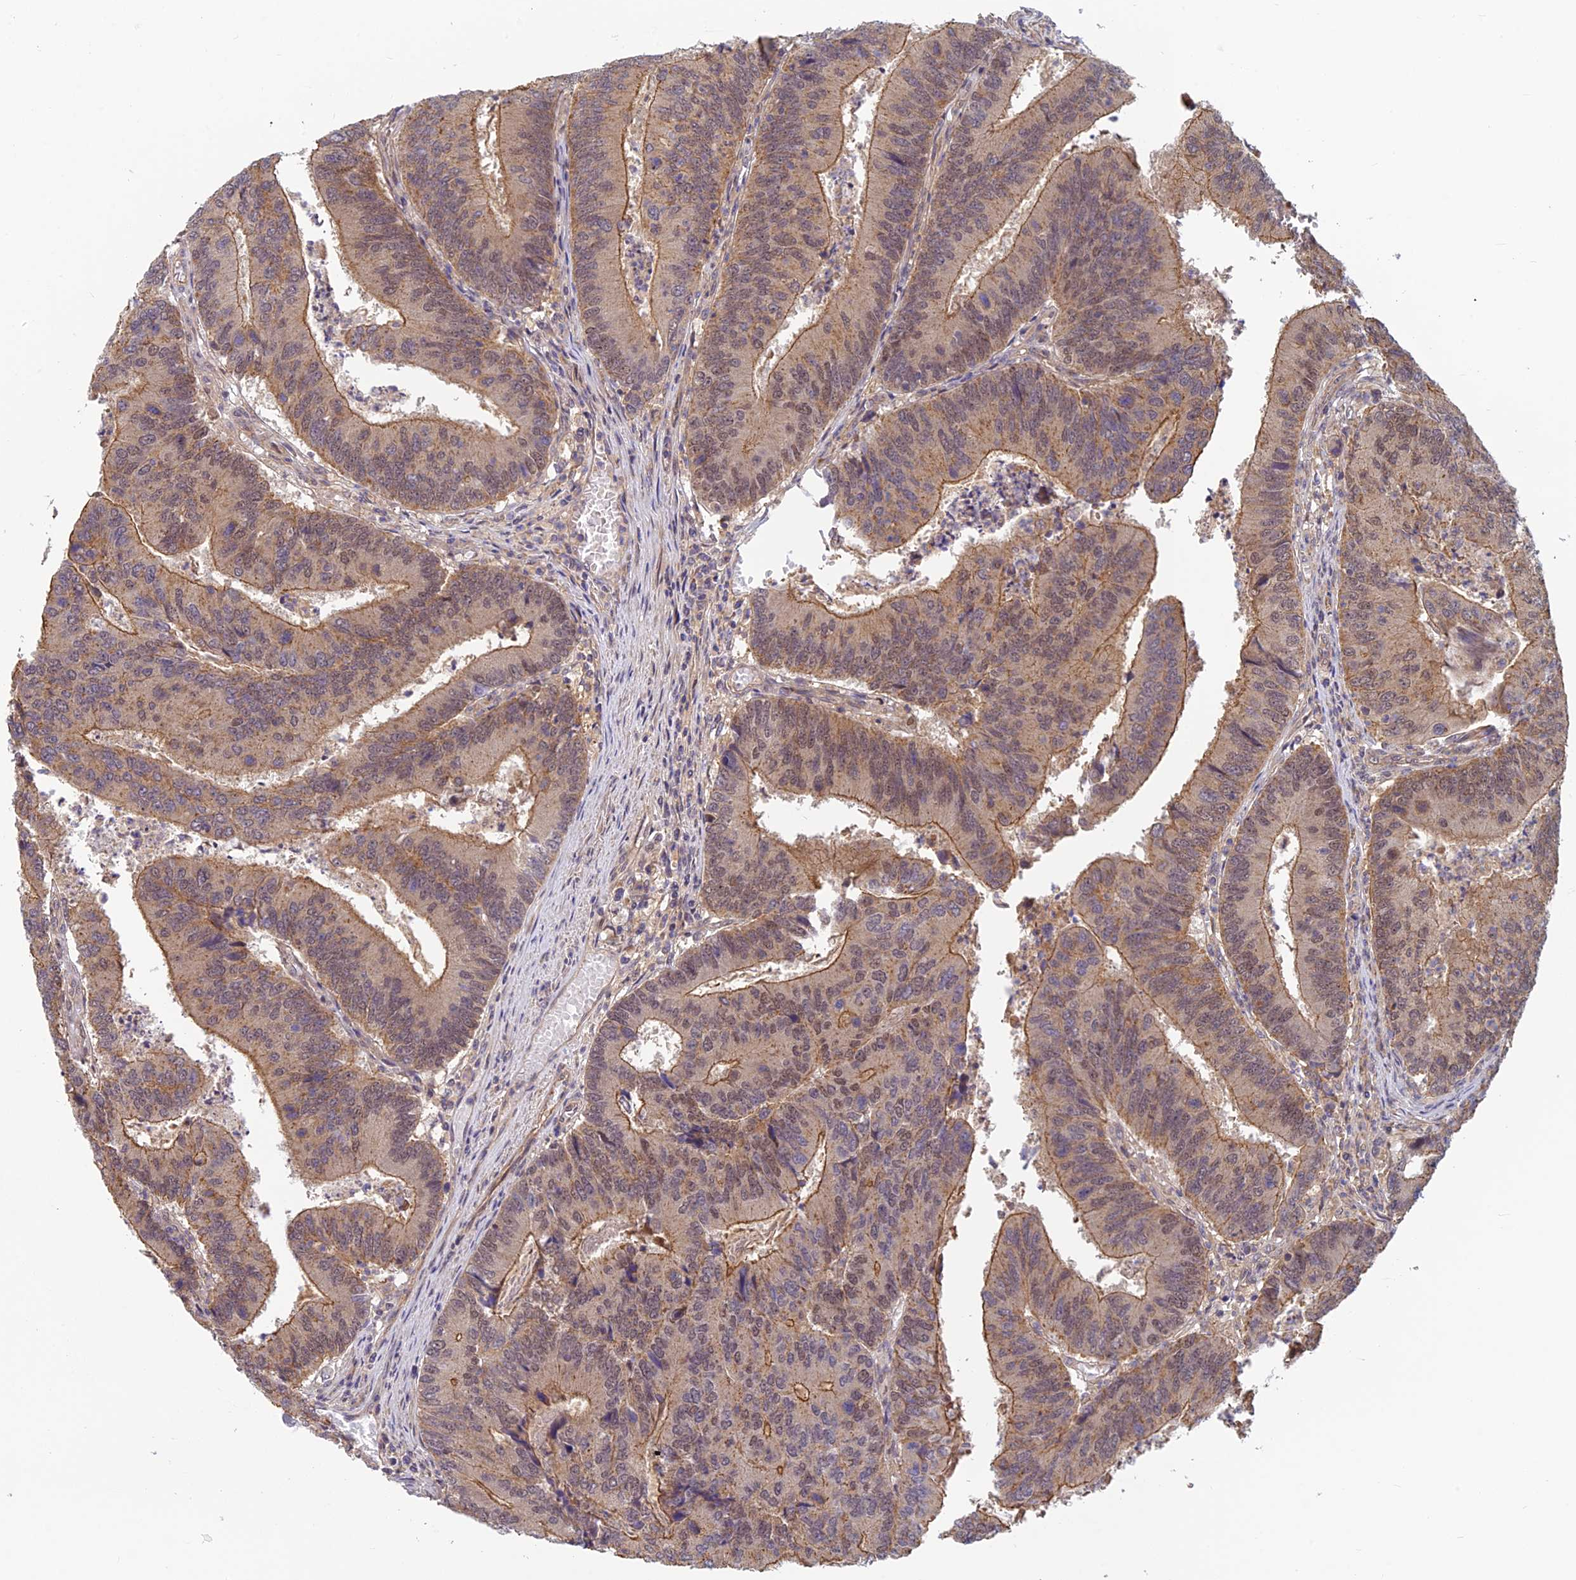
{"staining": {"intensity": "moderate", "quantity": "25%-75%", "location": "cytoplasmic/membranous"}, "tissue": "colorectal cancer", "cell_type": "Tumor cells", "image_type": "cancer", "snomed": [{"axis": "morphology", "description": "Adenocarcinoma, NOS"}, {"axis": "topography", "description": "Colon"}], "caption": "Brown immunohistochemical staining in colorectal adenocarcinoma demonstrates moderate cytoplasmic/membranous expression in approximately 25%-75% of tumor cells.", "gene": "PIKFYVE", "patient": {"sex": "female", "age": 67}}